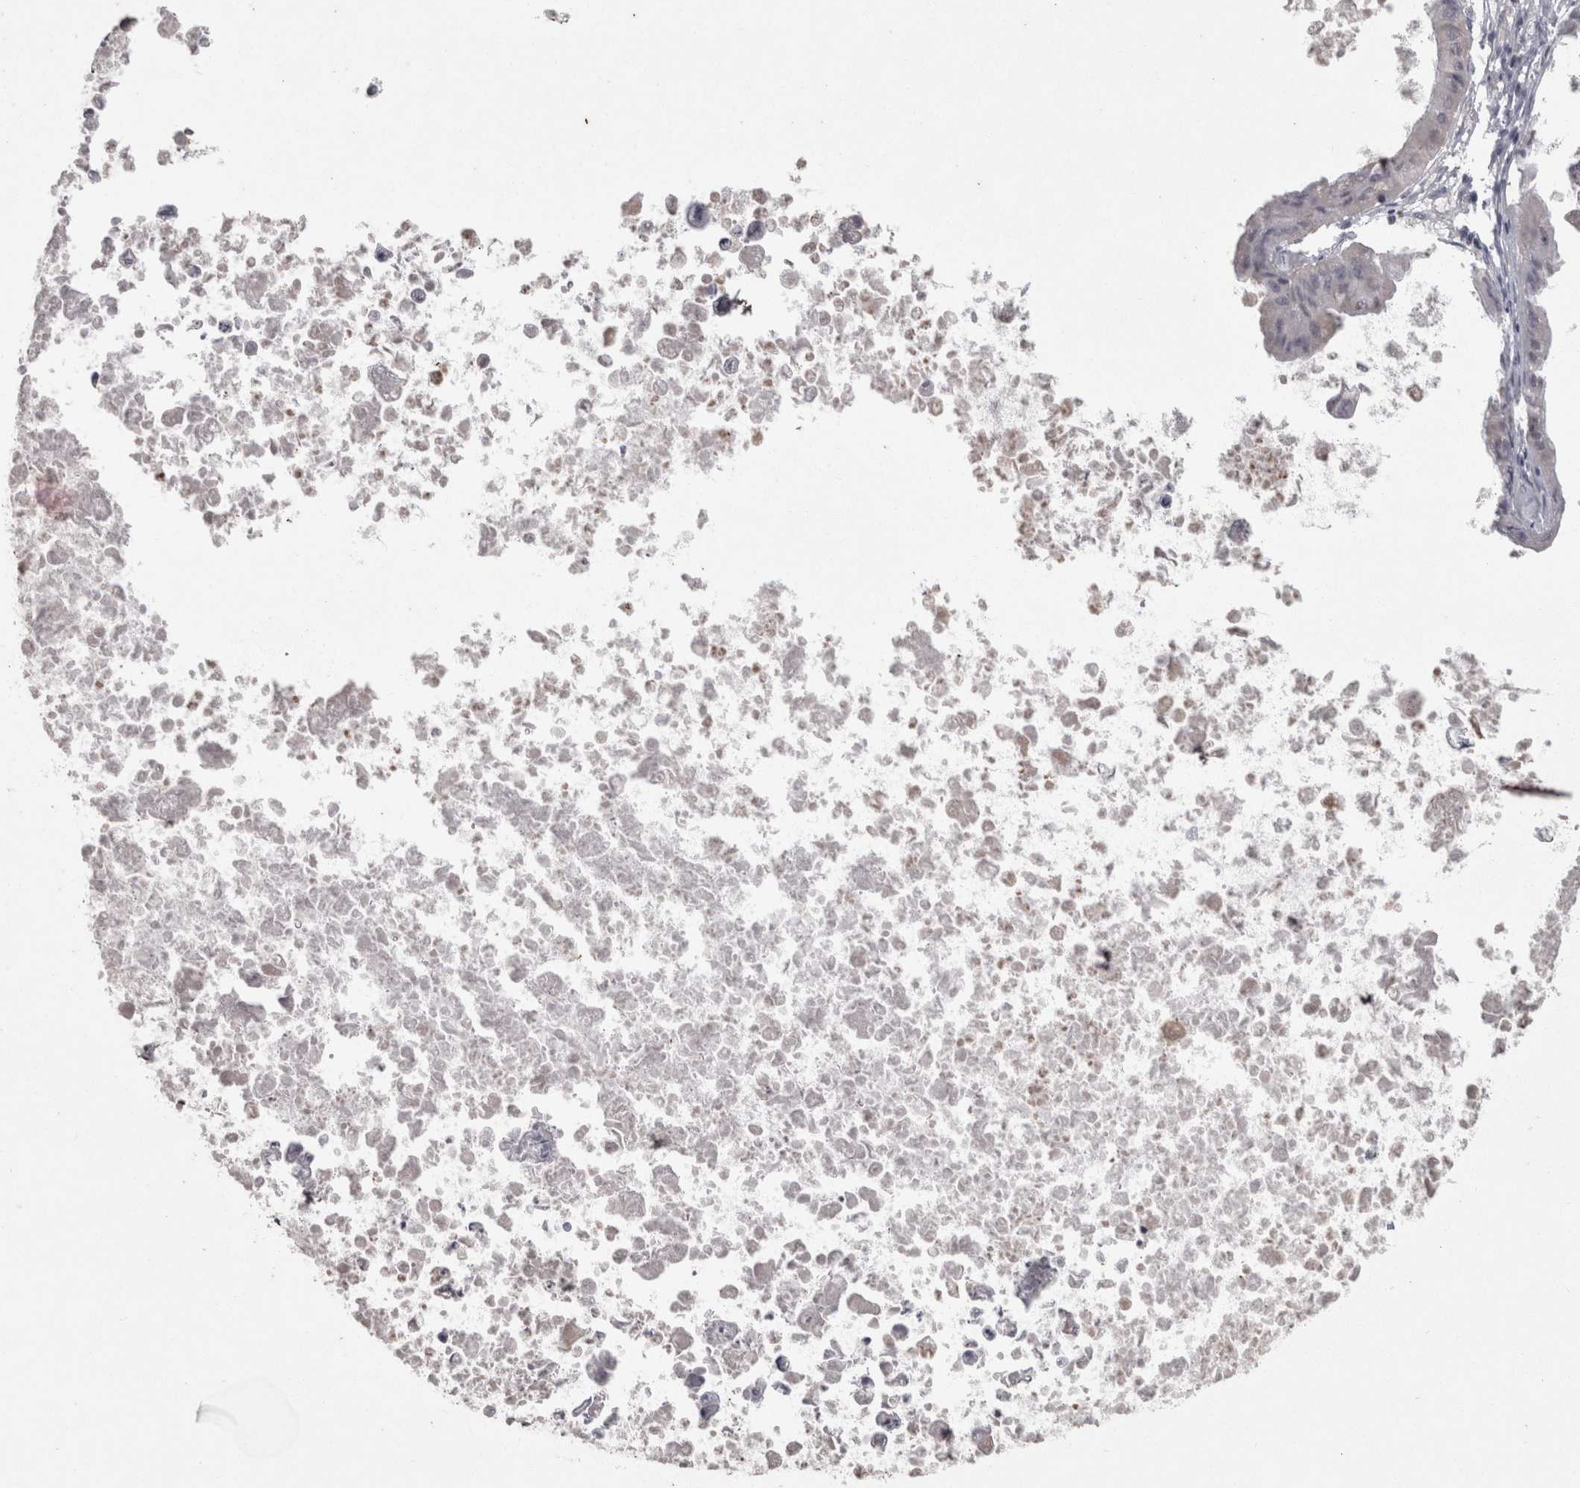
{"staining": {"intensity": "negative", "quantity": "none", "location": "none"}, "tissue": "ovarian cancer", "cell_type": "Tumor cells", "image_type": "cancer", "snomed": [{"axis": "morphology", "description": "Cystadenocarcinoma, mucinous, NOS"}, {"axis": "topography", "description": "Ovary"}], "caption": "Photomicrograph shows no protein staining in tumor cells of ovarian mucinous cystadenocarcinoma tissue.", "gene": "PON3", "patient": {"sex": "female", "age": 37}}